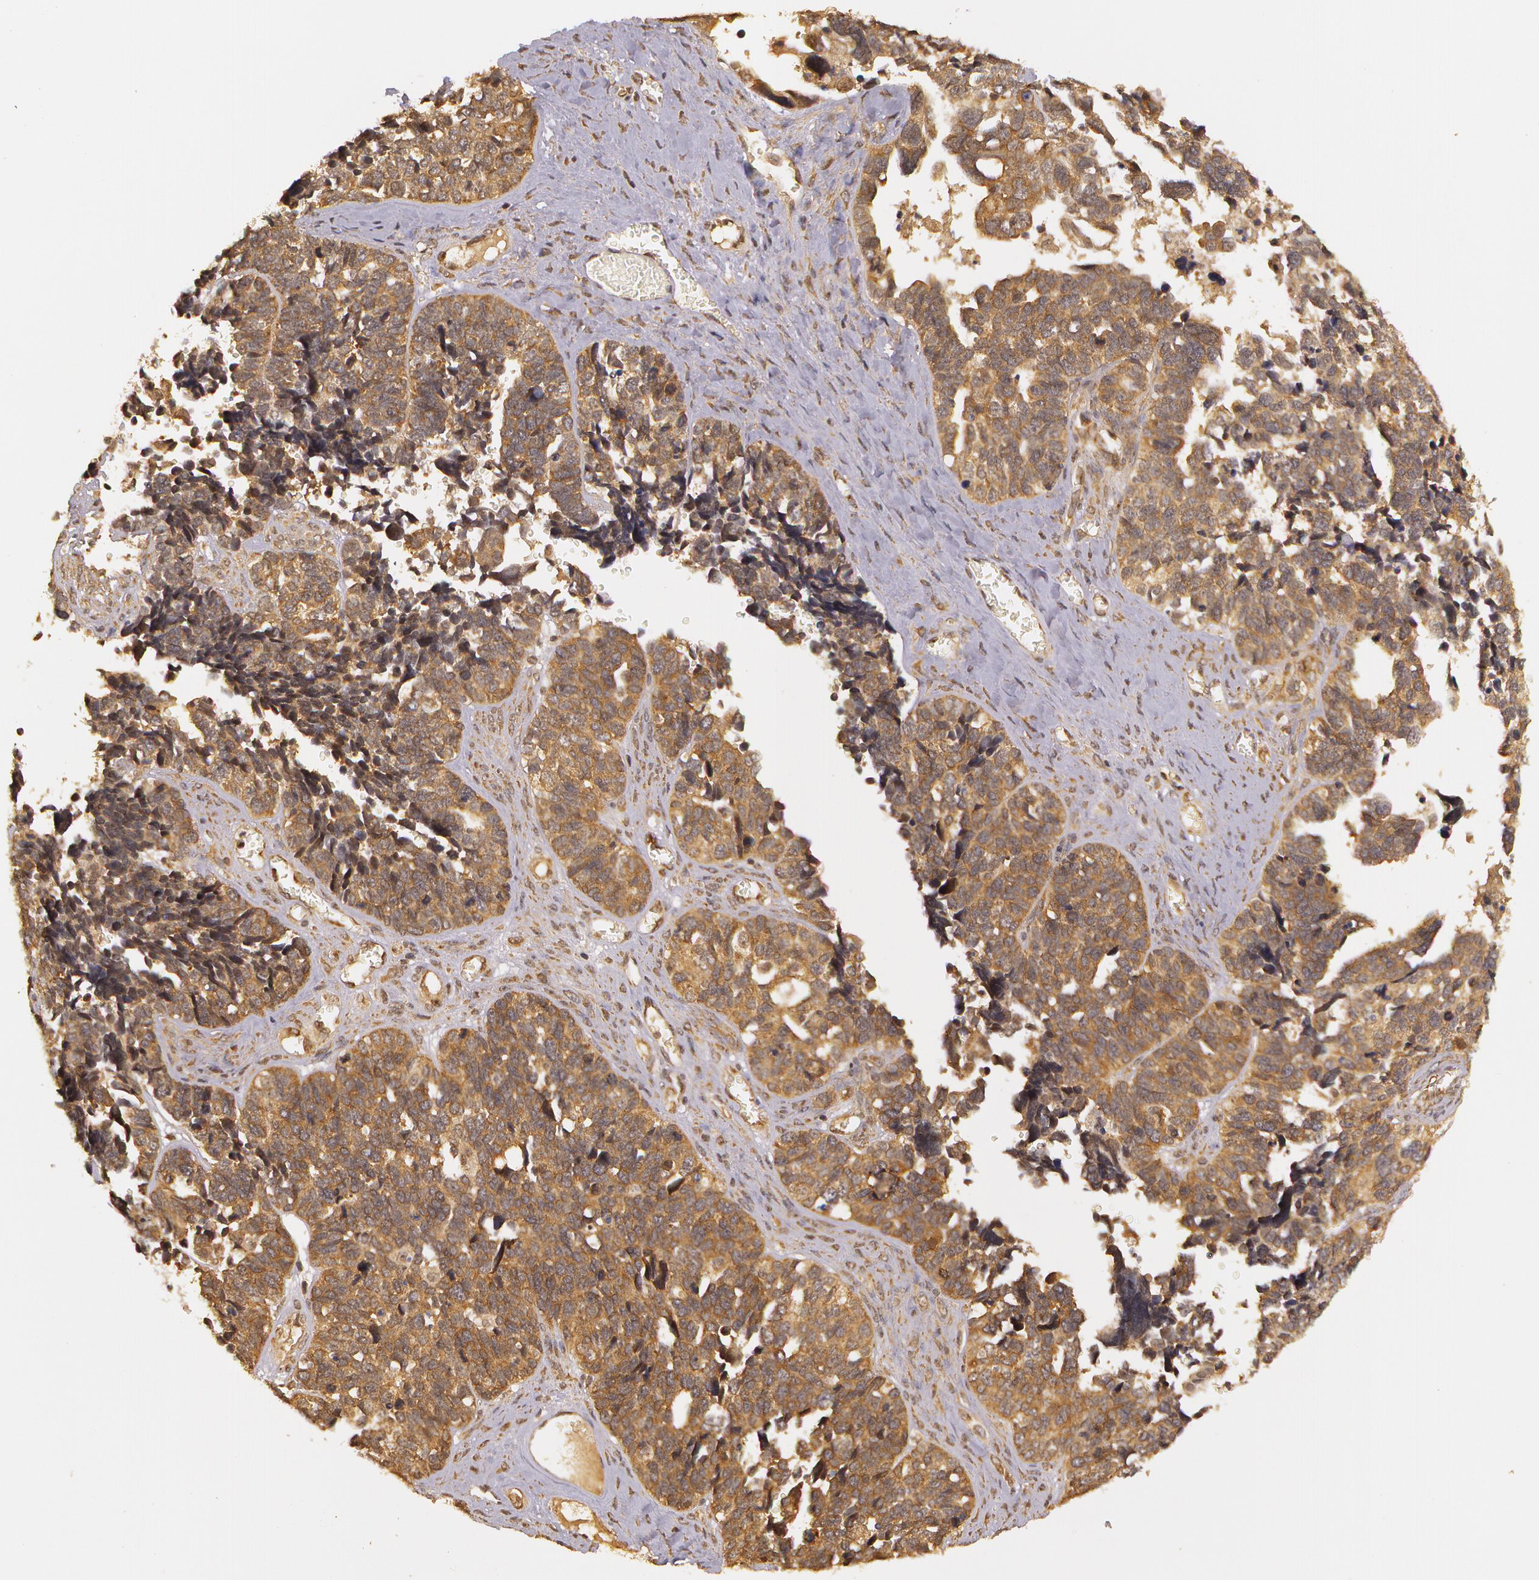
{"staining": {"intensity": "strong", "quantity": ">75%", "location": "cytoplasmic/membranous"}, "tissue": "ovarian cancer", "cell_type": "Tumor cells", "image_type": "cancer", "snomed": [{"axis": "morphology", "description": "Cystadenocarcinoma, serous, NOS"}, {"axis": "topography", "description": "Ovary"}], "caption": "Immunohistochemical staining of human ovarian cancer reveals high levels of strong cytoplasmic/membranous positivity in about >75% of tumor cells. (brown staining indicates protein expression, while blue staining denotes nuclei).", "gene": "ASCC2", "patient": {"sex": "female", "age": 77}}